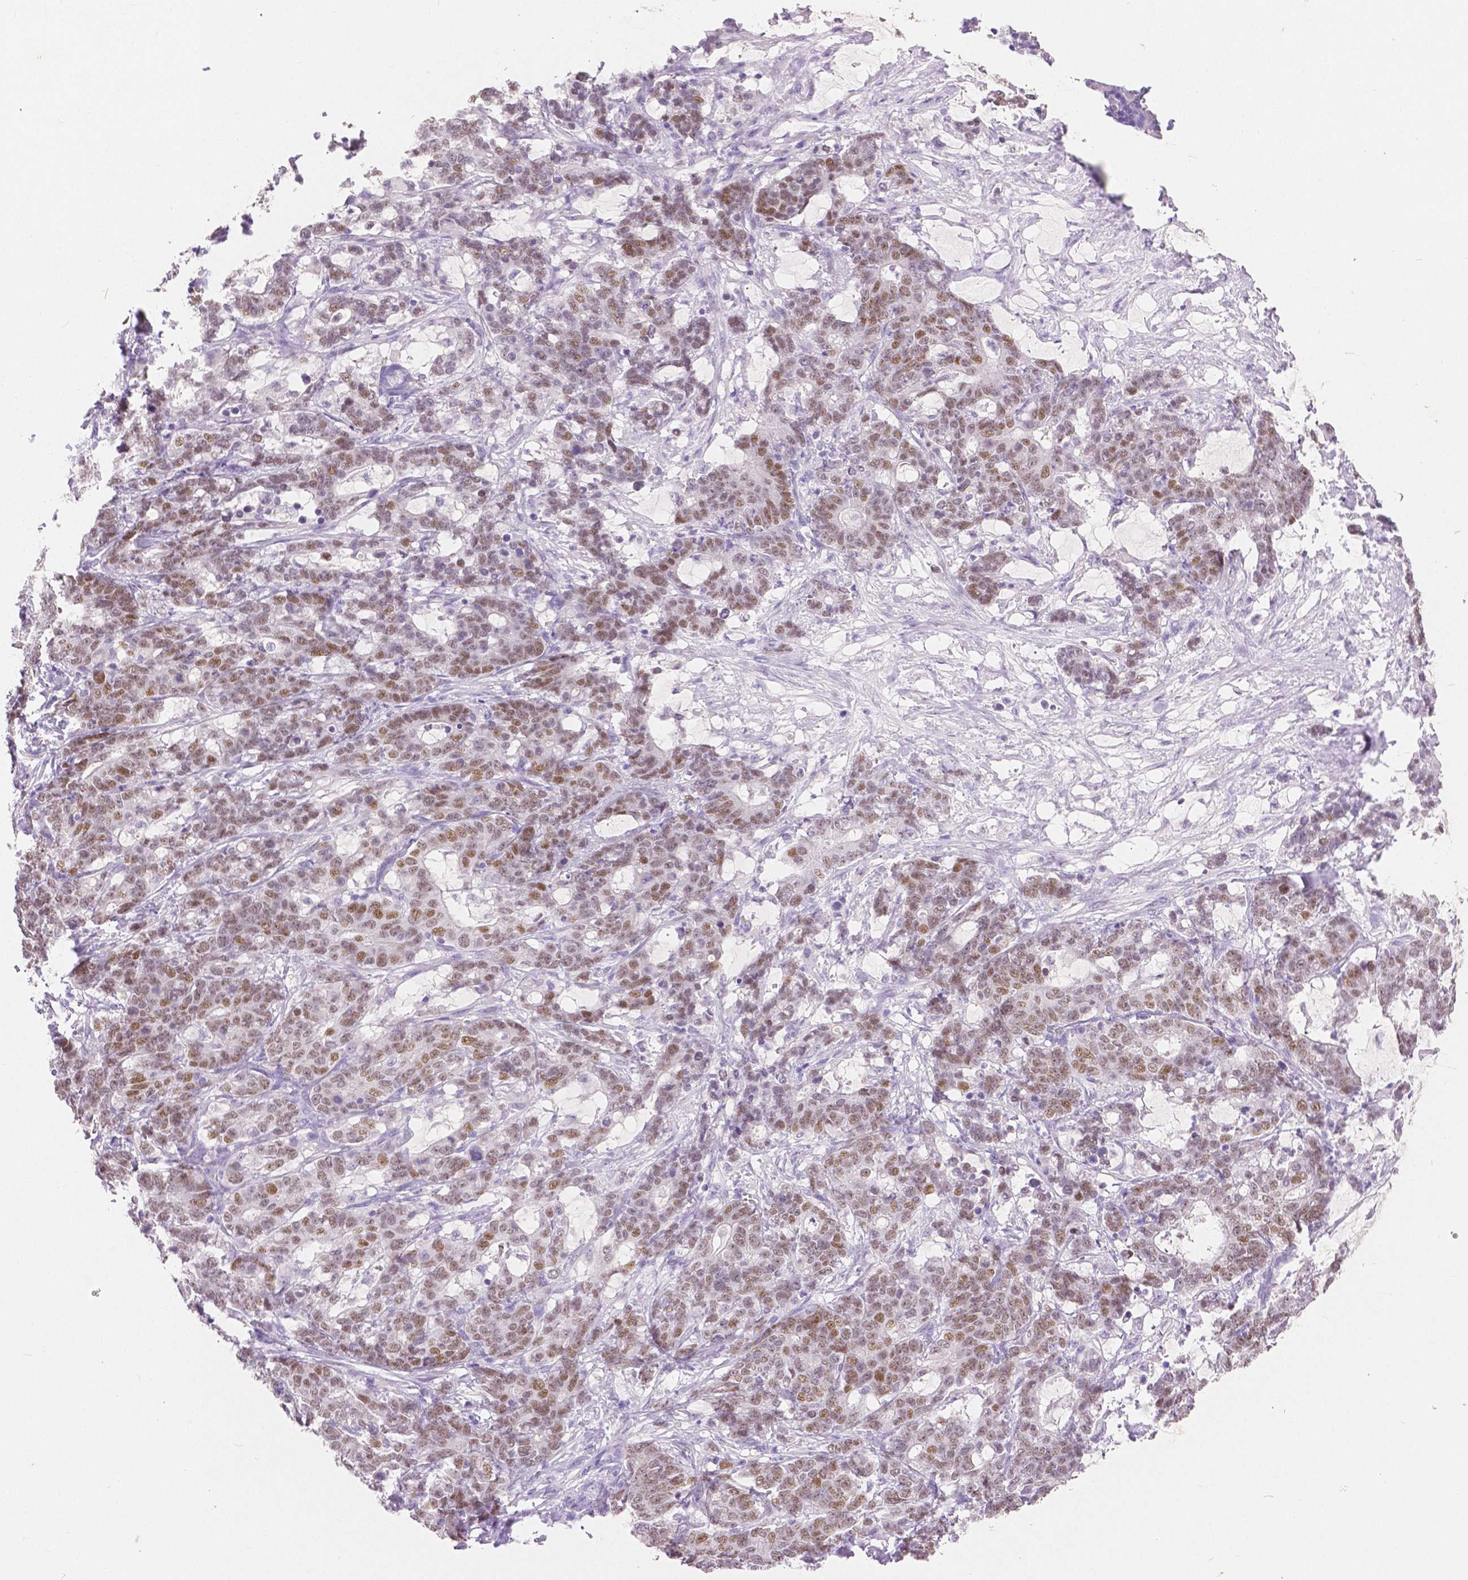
{"staining": {"intensity": "moderate", "quantity": ">75%", "location": "nuclear"}, "tissue": "stomach cancer", "cell_type": "Tumor cells", "image_type": "cancer", "snomed": [{"axis": "morphology", "description": "Normal tissue, NOS"}, {"axis": "morphology", "description": "Adenocarcinoma, NOS"}, {"axis": "topography", "description": "Stomach"}], "caption": "Immunohistochemistry (IHC) (DAB (3,3'-diaminobenzidine)) staining of human stomach adenocarcinoma shows moderate nuclear protein positivity in approximately >75% of tumor cells.", "gene": "HNF1B", "patient": {"sex": "female", "age": 64}}